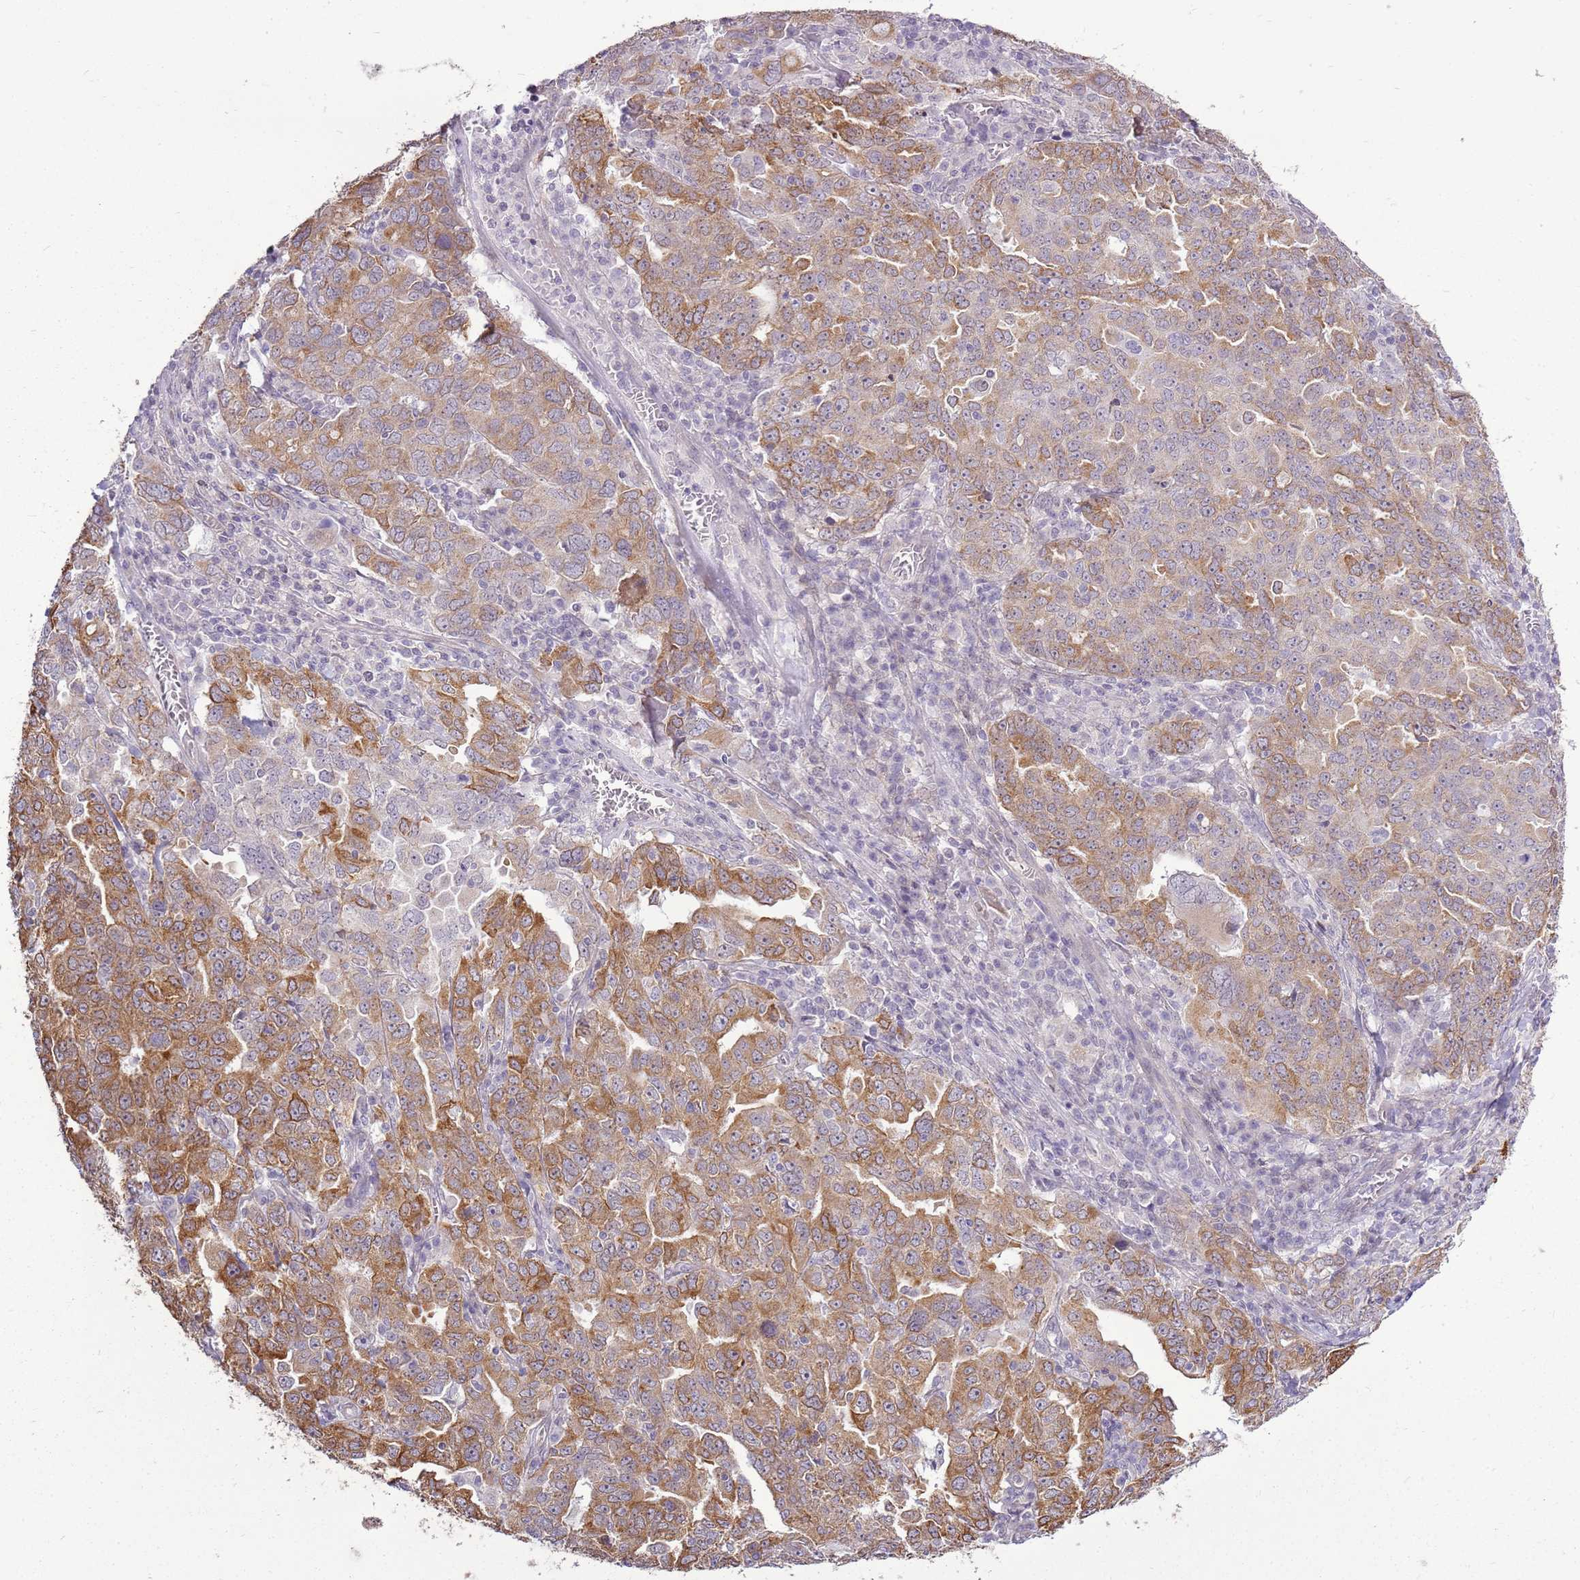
{"staining": {"intensity": "moderate", "quantity": ">75%", "location": "cytoplasmic/membranous"}, "tissue": "ovarian cancer", "cell_type": "Tumor cells", "image_type": "cancer", "snomed": [{"axis": "morphology", "description": "Carcinoma, endometroid"}, {"axis": "topography", "description": "Ovary"}], "caption": "This histopathology image displays endometroid carcinoma (ovarian) stained with immunohistochemistry (IHC) to label a protein in brown. The cytoplasmic/membranous of tumor cells show moderate positivity for the protein. Nuclei are counter-stained blue.", "gene": "UGGT2", "patient": {"sex": "female", "age": 62}}